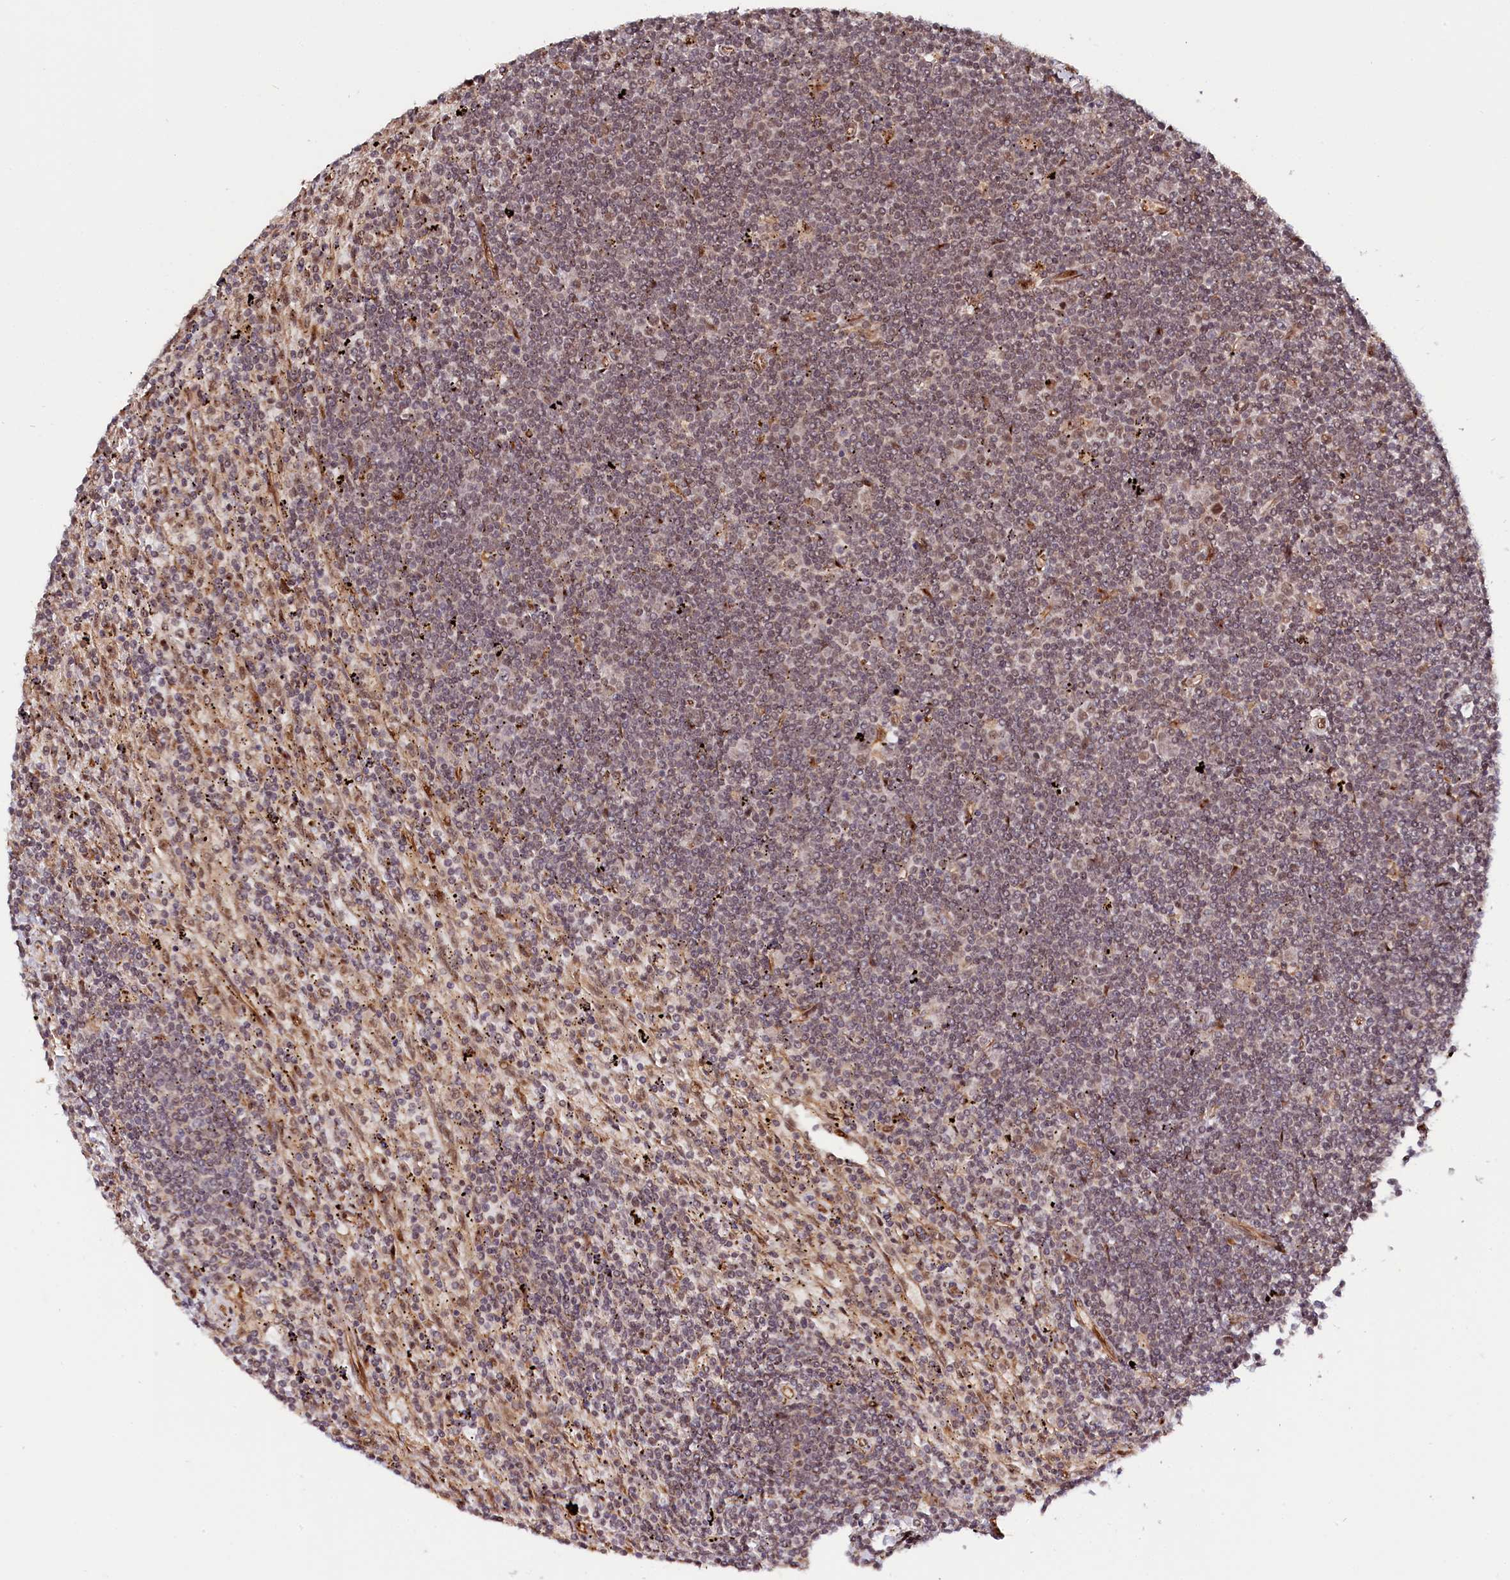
{"staining": {"intensity": "negative", "quantity": "none", "location": "none"}, "tissue": "lymphoma", "cell_type": "Tumor cells", "image_type": "cancer", "snomed": [{"axis": "morphology", "description": "Malignant lymphoma, non-Hodgkin's type, Low grade"}, {"axis": "topography", "description": "Spleen"}], "caption": "DAB immunohistochemical staining of human low-grade malignant lymphoma, non-Hodgkin's type exhibits no significant positivity in tumor cells. (Stains: DAB IHC with hematoxylin counter stain, Microscopy: brightfield microscopy at high magnification).", "gene": "ANKRD24", "patient": {"sex": "male", "age": 76}}